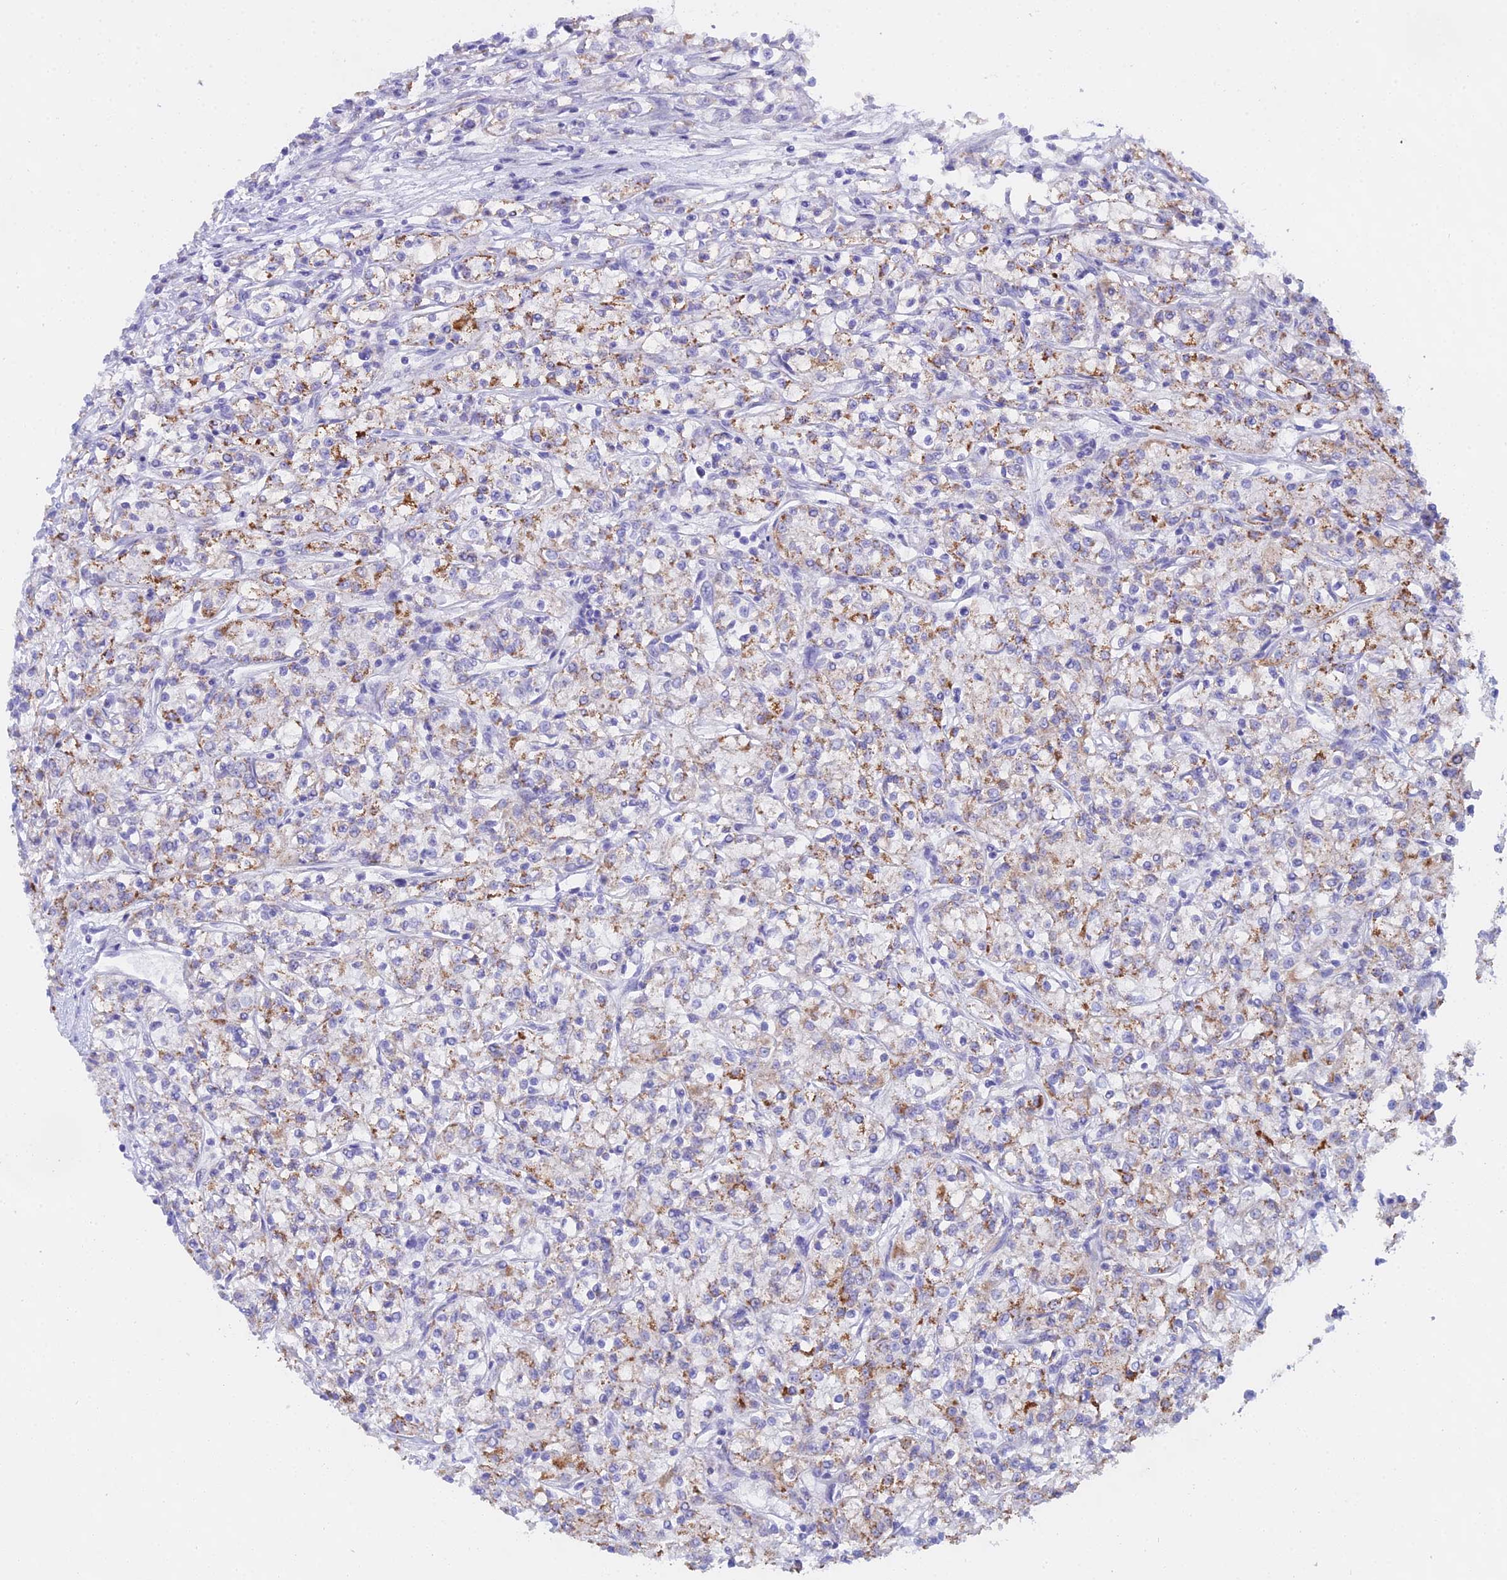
{"staining": {"intensity": "moderate", "quantity": "25%-75%", "location": "cytoplasmic/membranous"}, "tissue": "renal cancer", "cell_type": "Tumor cells", "image_type": "cancer", "snomed": [{"axis": "morphology", "description": "Adenocarcinoma, NOS"}, {"axis": "topography", "description": "Kidney"}], "caption": "Renal adenocarcinoma tissue demonstrates moderate cytoplasmic/membranous expression in about 25%-75% of tumor cells, visualized by immunohistochemistry.", "gene": "CGB2", "patient": {"sex": "female", "age": 59}}